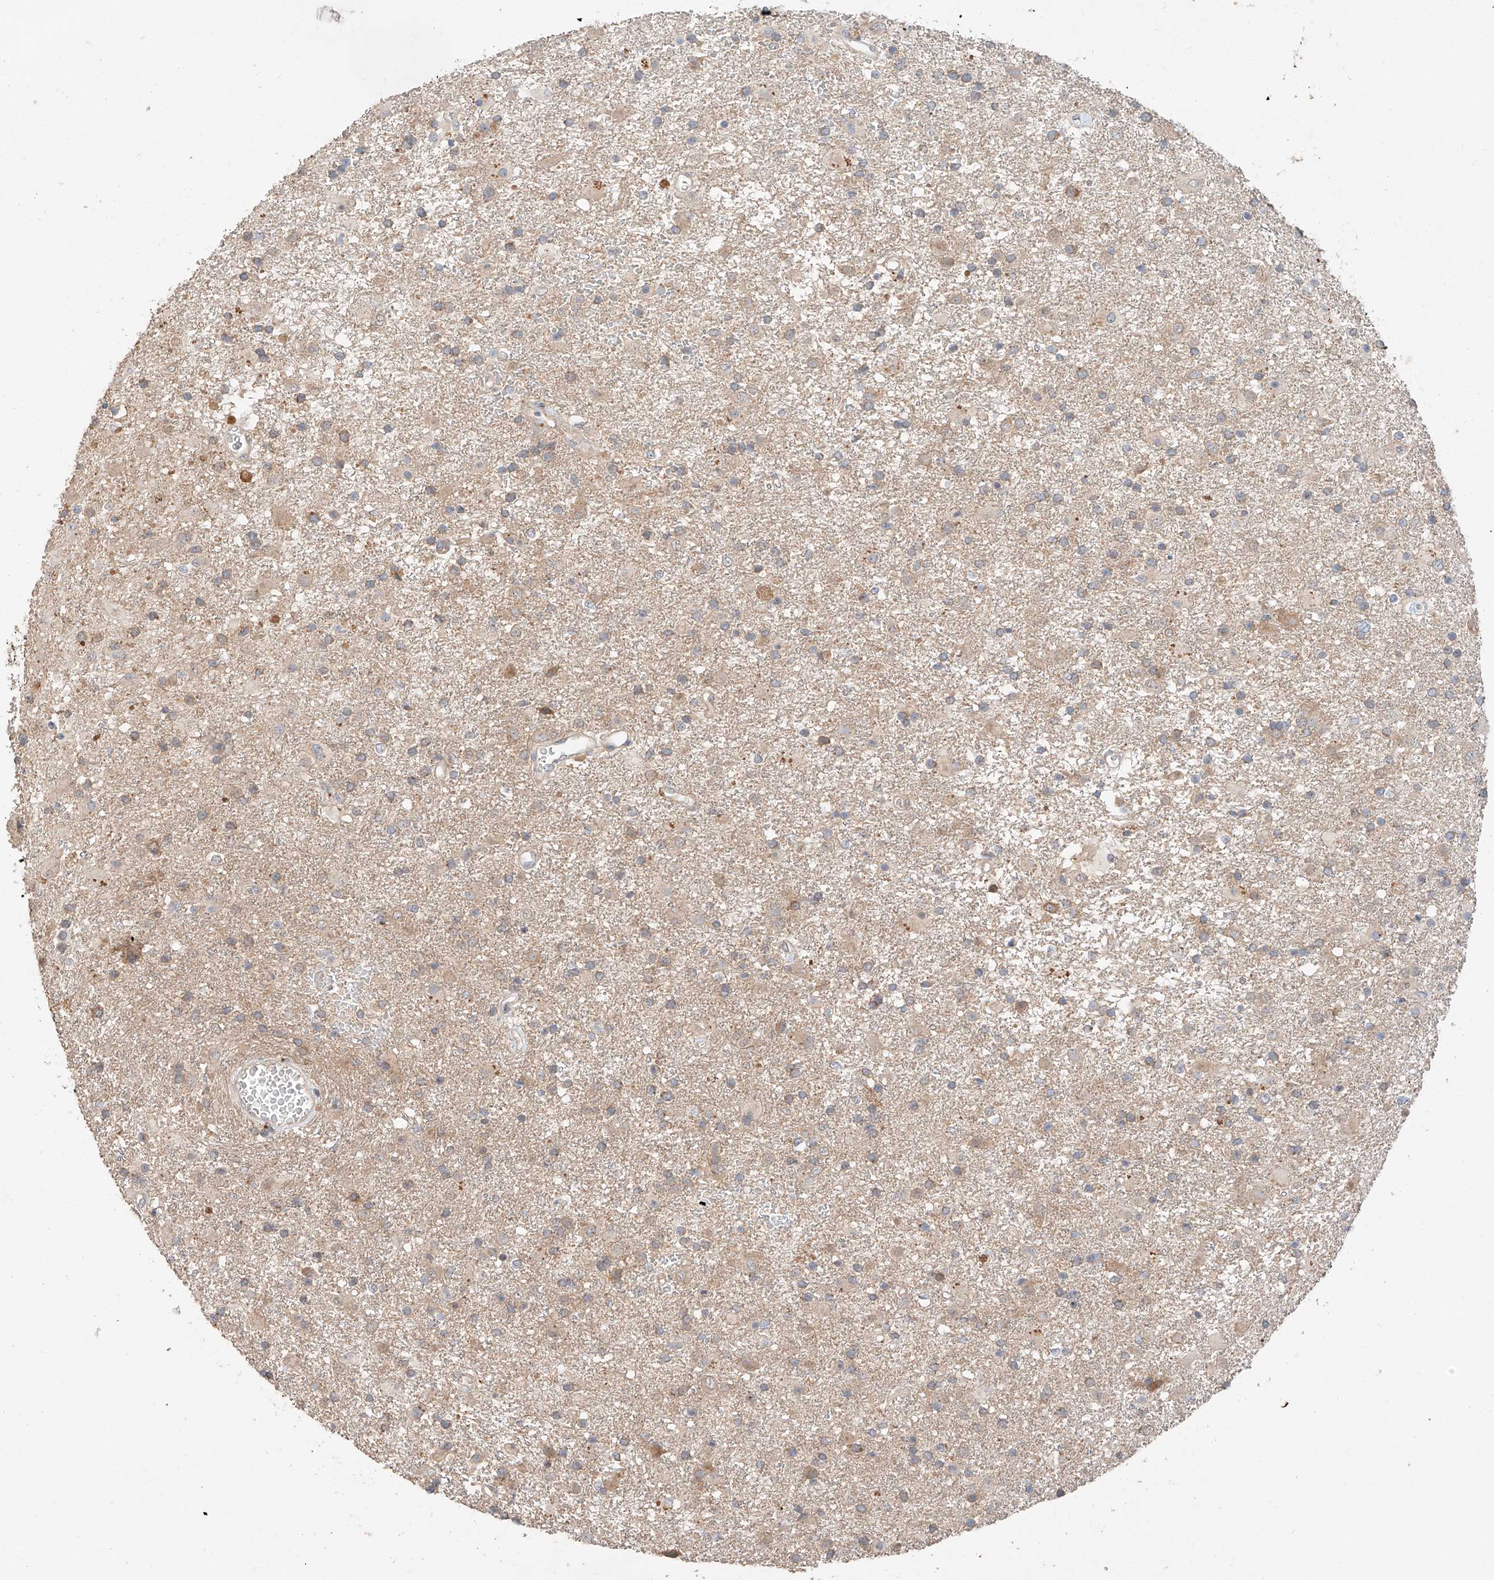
{"staining": {"intensity": "weak", "quantity": ">75%", "location": "cytoplasmic/membranous"}, "tissue": "glioma", "cell_type": "Tumor cells", "image_type": "cancer", "snomed": [{"axis": "morphology", "description": "Glioma, malignant, Low grade"}, {"axis": "topography", "description": "Brain"}], "caption": "A high-resolution photomicrograph shows immunohistochemistry (IHC) staining of malignant glioma (low-grade), which reveals weak cytoplasmic/membranous positivity in about >75% of tumor cells. (Stains: DAB (3,3'-diaminobenzidine) in brown, nuclei in blue, Microscopy: brightfield microscopy at high magnification).", "gene": "XPNPEP1", "patient": {"sex": "male", "age": 65}}